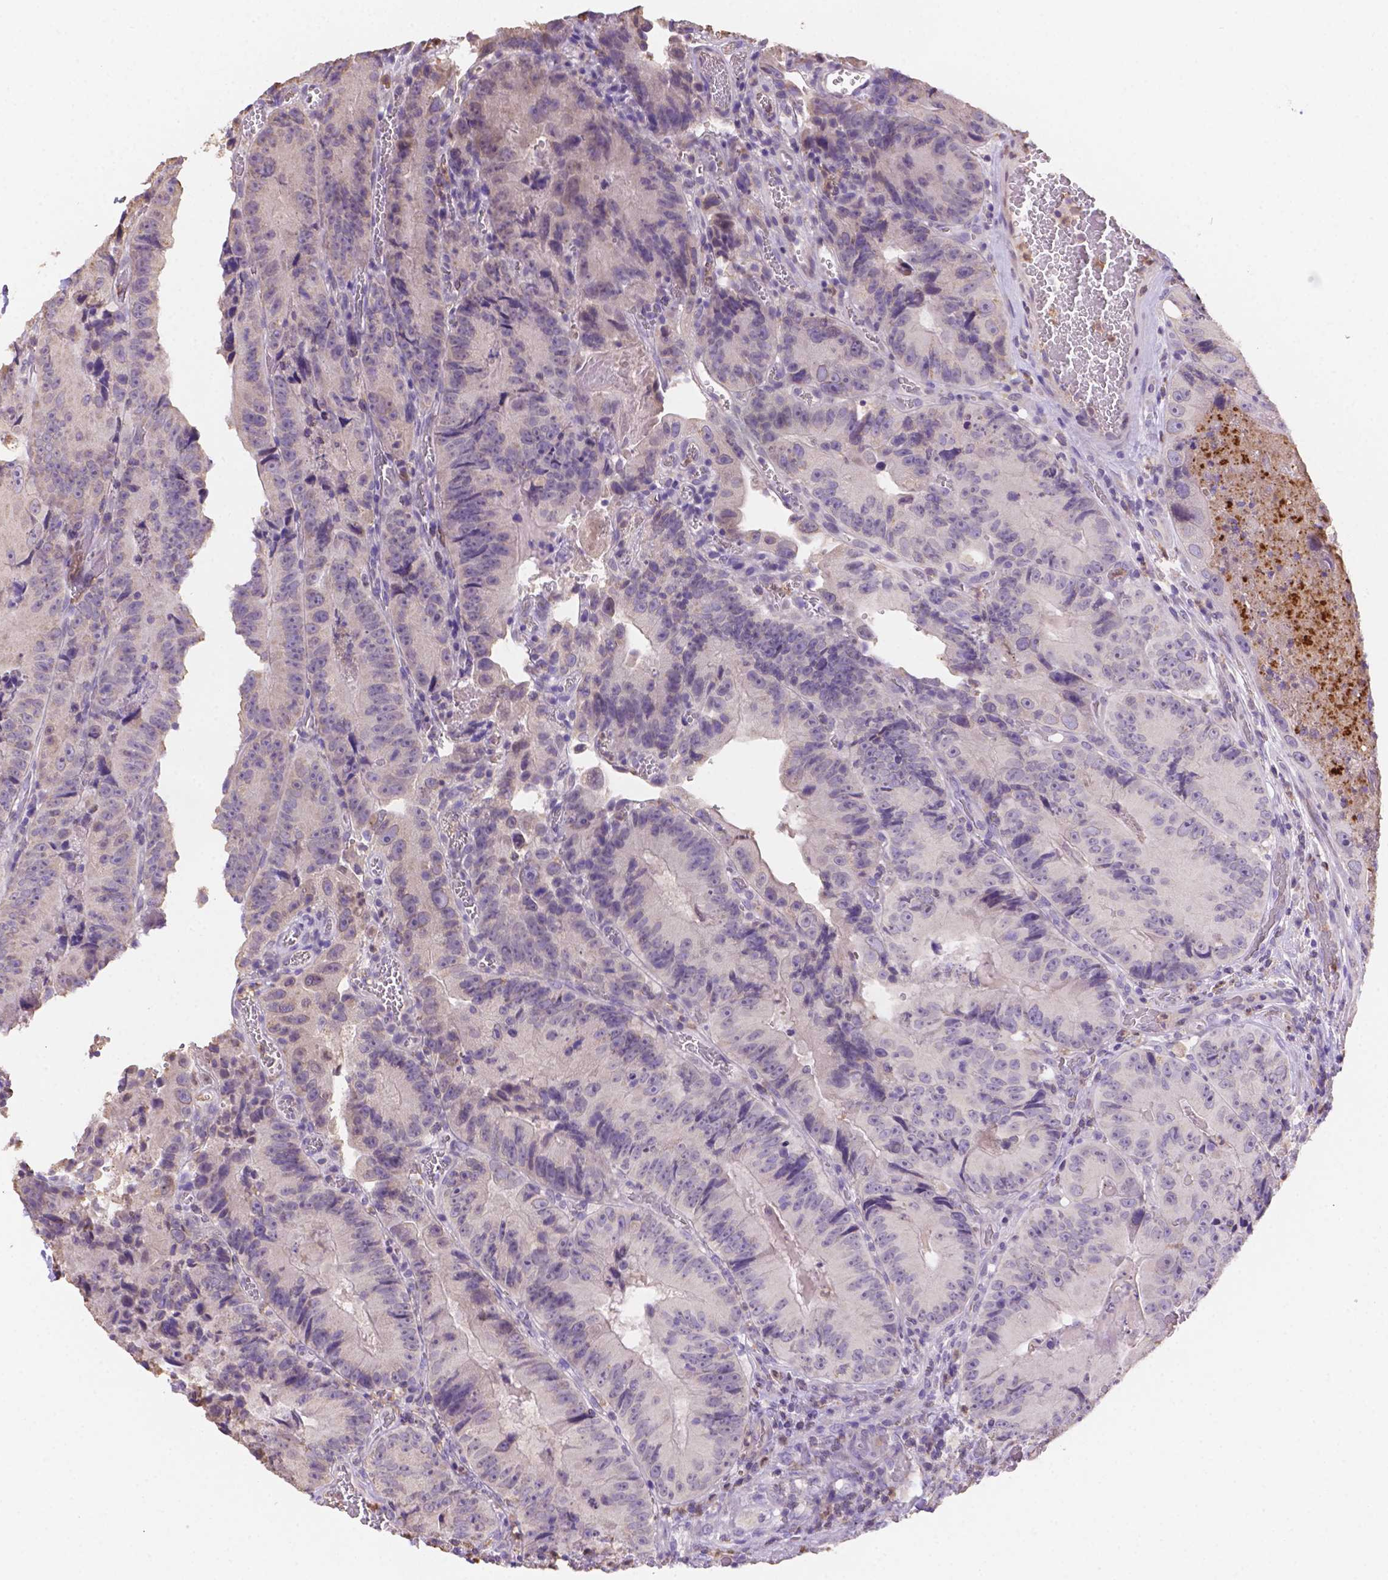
{"staining": {"intensity": "negative", "quantity": "none", "location": "none"}, "tissue": "colorectal cancer", "cell_type": "Tumor cells", "image_type": "cancer", "snomed": [{"axis": "morphology", "description": "Adenocarcinoma, NOS"}, {"axis": "topography", "description": "Colon"}], "caption": "An image of colorectal cancer stained for a protein displays no brown staining in tumor cells. (DAB (3,3'-diaminobenzidine) immunohistochemistry (IHC), high magnification).", "gene": "NXPE2", "patient": {"sex": "female", "age": 86}}